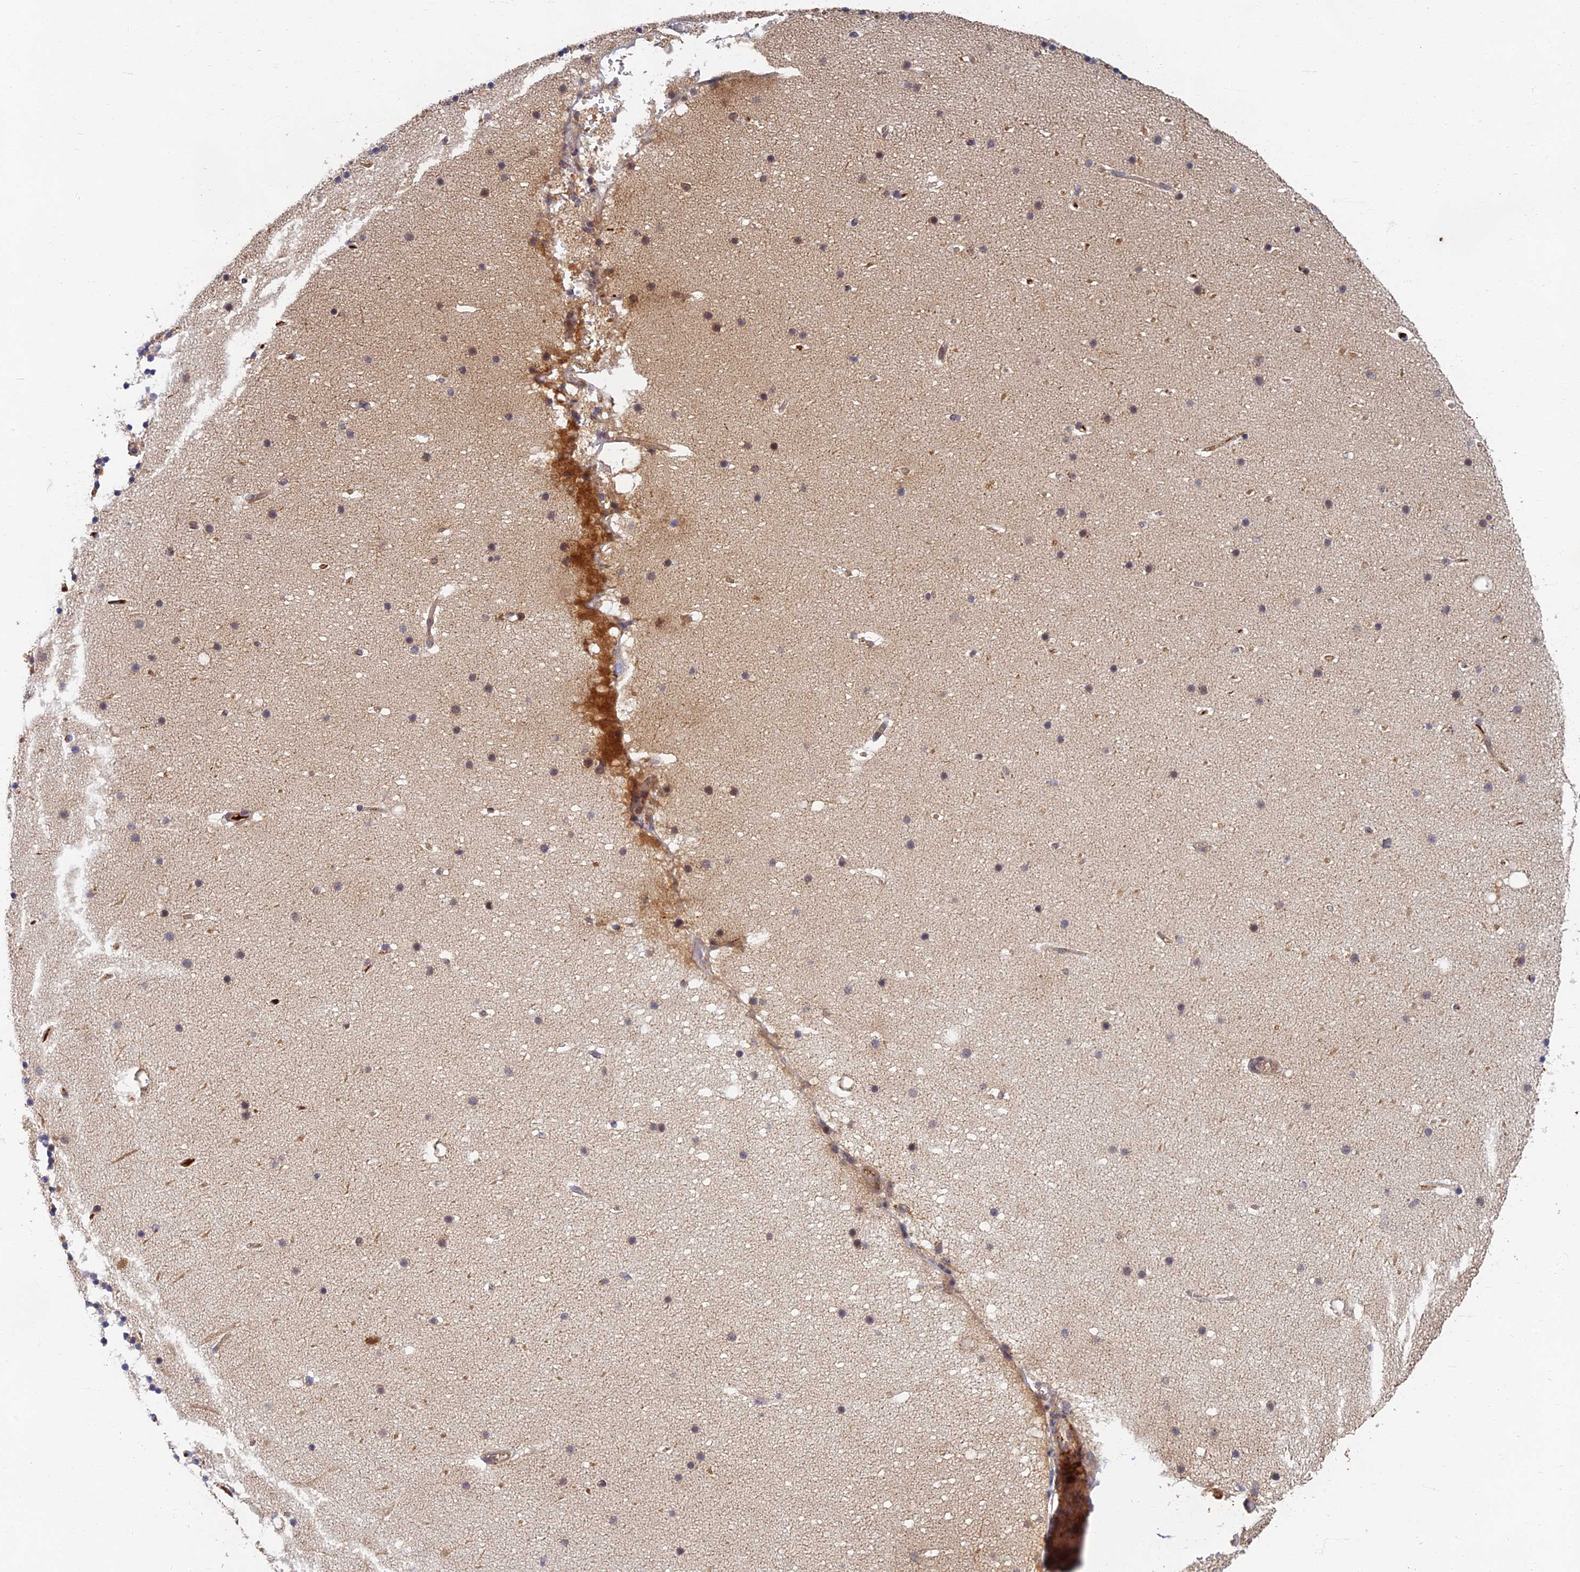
{"staining": {"intensity": "negative", "quantity": "none", "location": "none"}, "tissue": "cerebellum", "cell_type": "Cells in granular layer", "image_type": "normal", "snomed": [{"axis": "morphology", "description": "Normal tissue, NOS"}, {"axis": "topography", "description": "Cerebellum"}], "caption": "Cells in granular layer are negative for brown protein staining in benign cerebellum.", "gene": "EARS2", "patient": {"sex": "male", "age": 57}}